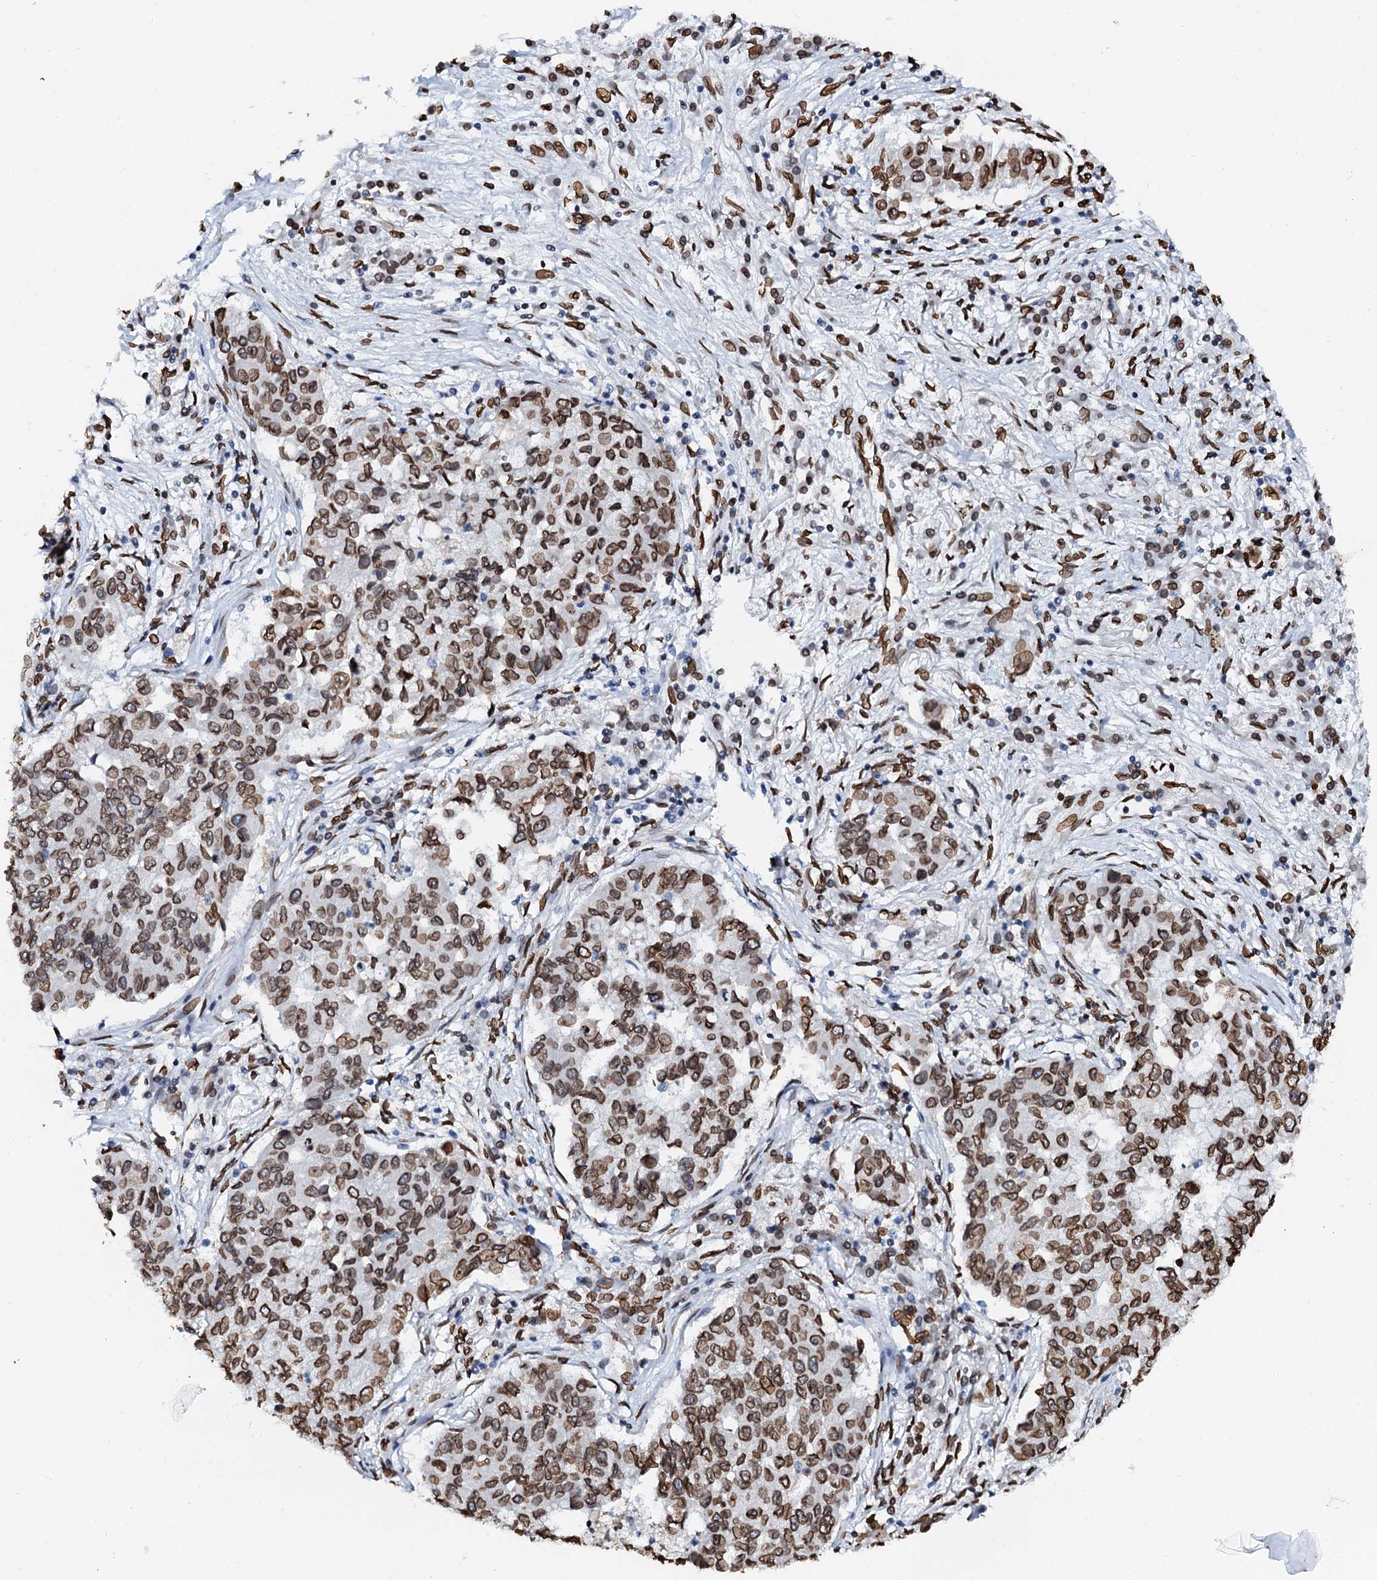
{"staining": {"intensity": "moderate", "quantity": ">75%", "location": "cytoplasmic/membranous,nuclear"}, "tissue": "lung cancer", "cell_type": "Tumor cells", "image_type": "cancer", "snomed": [{"axis": "morphology", "description": "Squamous cell carcinoma, NOS"}, {"axis": "topography", "description": "Lung"}], "caption": "Immunohistochemical staining of human lung cancer reveals moderate cytoplasmic/membranous and nuclear protein staining in approximately >75% of tumor cells.", "gene": "KATNAL2", "patient": {"sex": "male", "age": 74}}